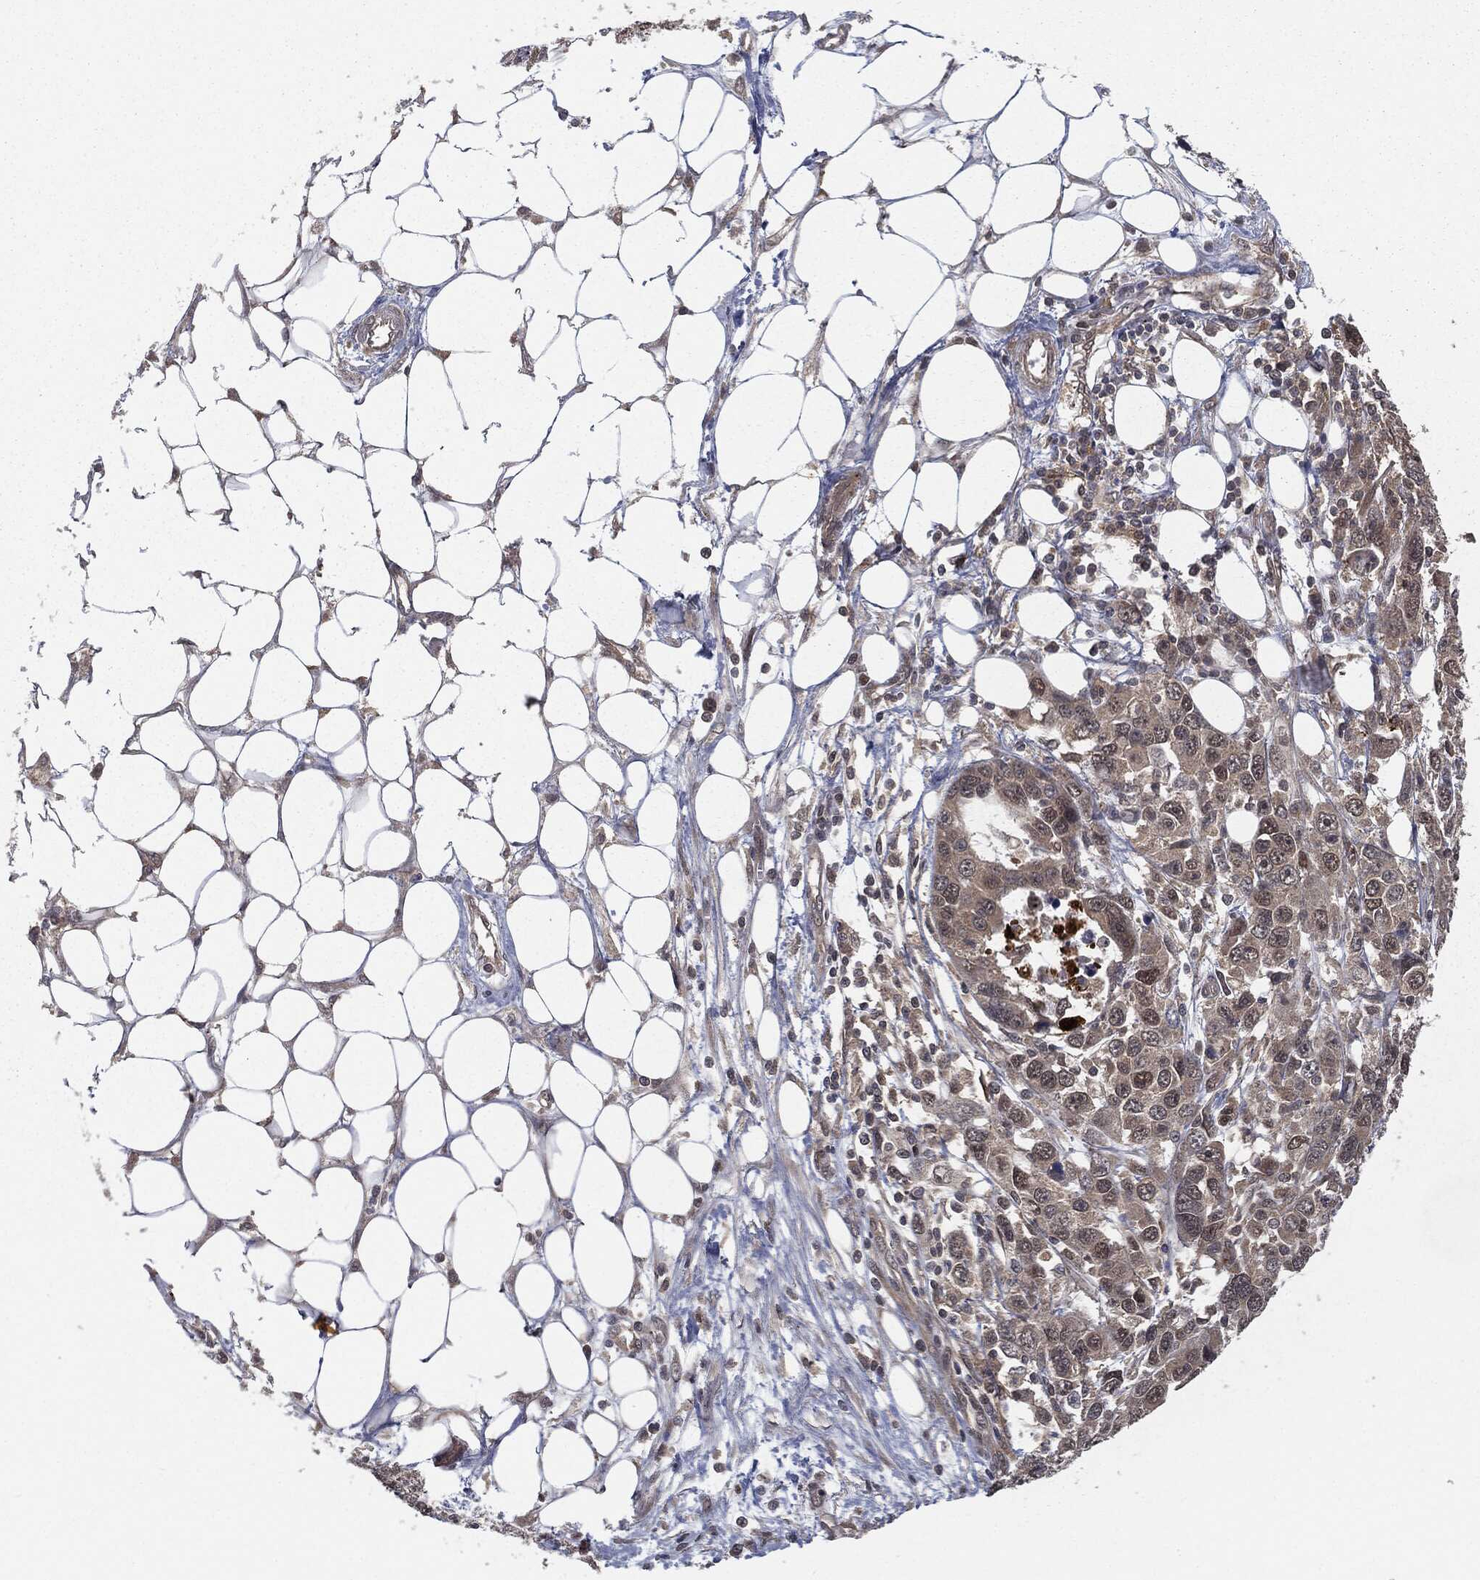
{"staining": {"intensity": "weak", "quantity": "<25%", "location": "cytoplasmic/membranous,nuclear"}, "tissue": "ovarian cancer", "cell_type": "Tumor cells", "image_type": "cancer", "snomed": [{"axis": "morphology", "description": "Cystadenocarcinoma, serous, NOS"}, {"axis": "topography", "description": "Ovary"}], "caption": "A histopathology image of ovarian cancer (serous cystadenocarcinoma) stained for a protein demonstrates no brown staining in tumor cells.", "gene": "FBXO7", "patient": {"sex": "female", "age": 76}}